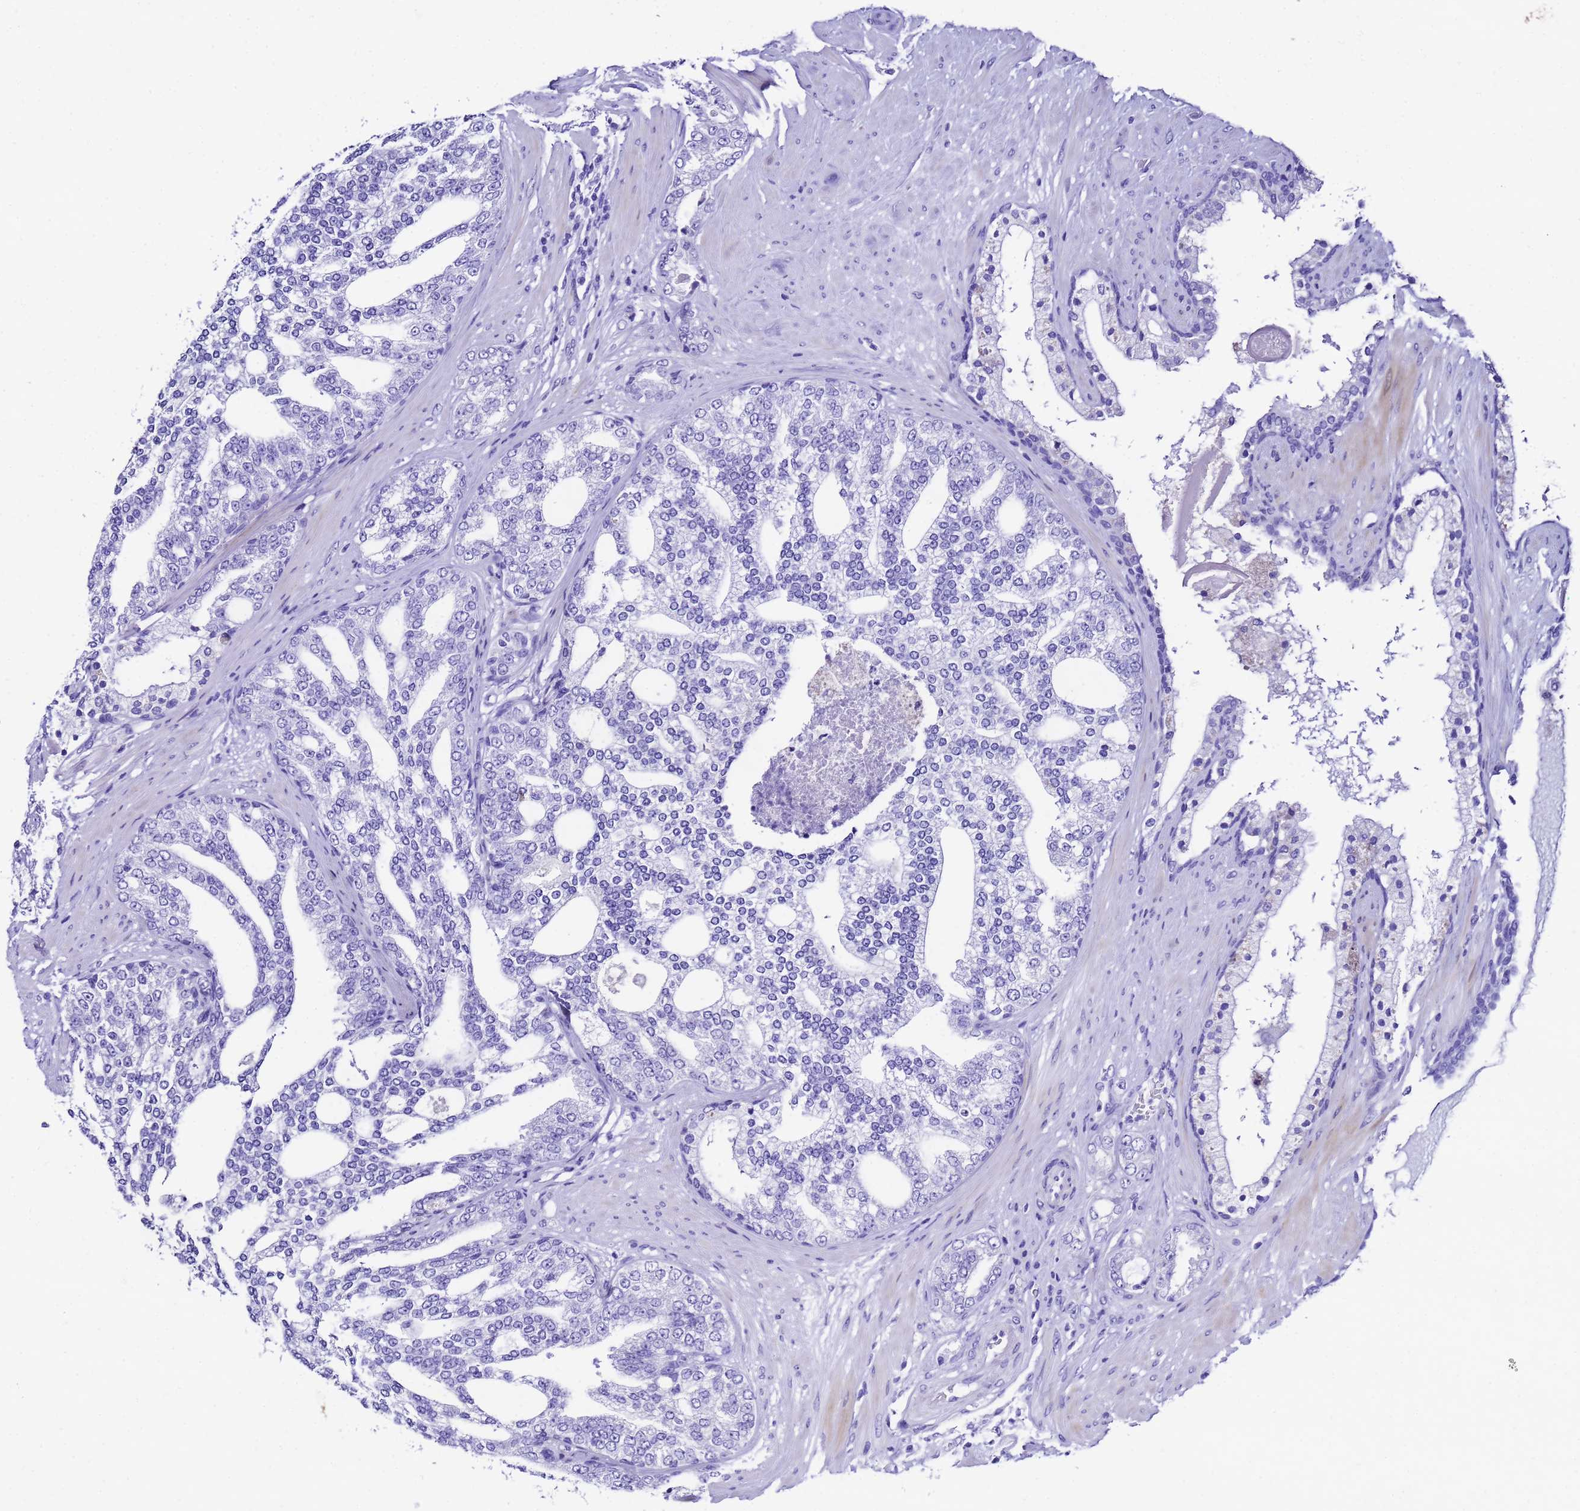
{"staining": {"intensity": "negative", "quantity": "none", "location": "none"}, "tissue": "prostate cancer", "cell_type": "Tumor cells", "image_type": "cancer", "snomed": [{"axis": "morphology", "description": "Adenocarcinoma, High grade"}, {"axis": "topography", "description": "Prostate"}], "caption": "Tumor cells show no significant protein staining in prostate cancer.", "gene": "UGT2B10", "patient": {"sex": "male", "age": 64}}